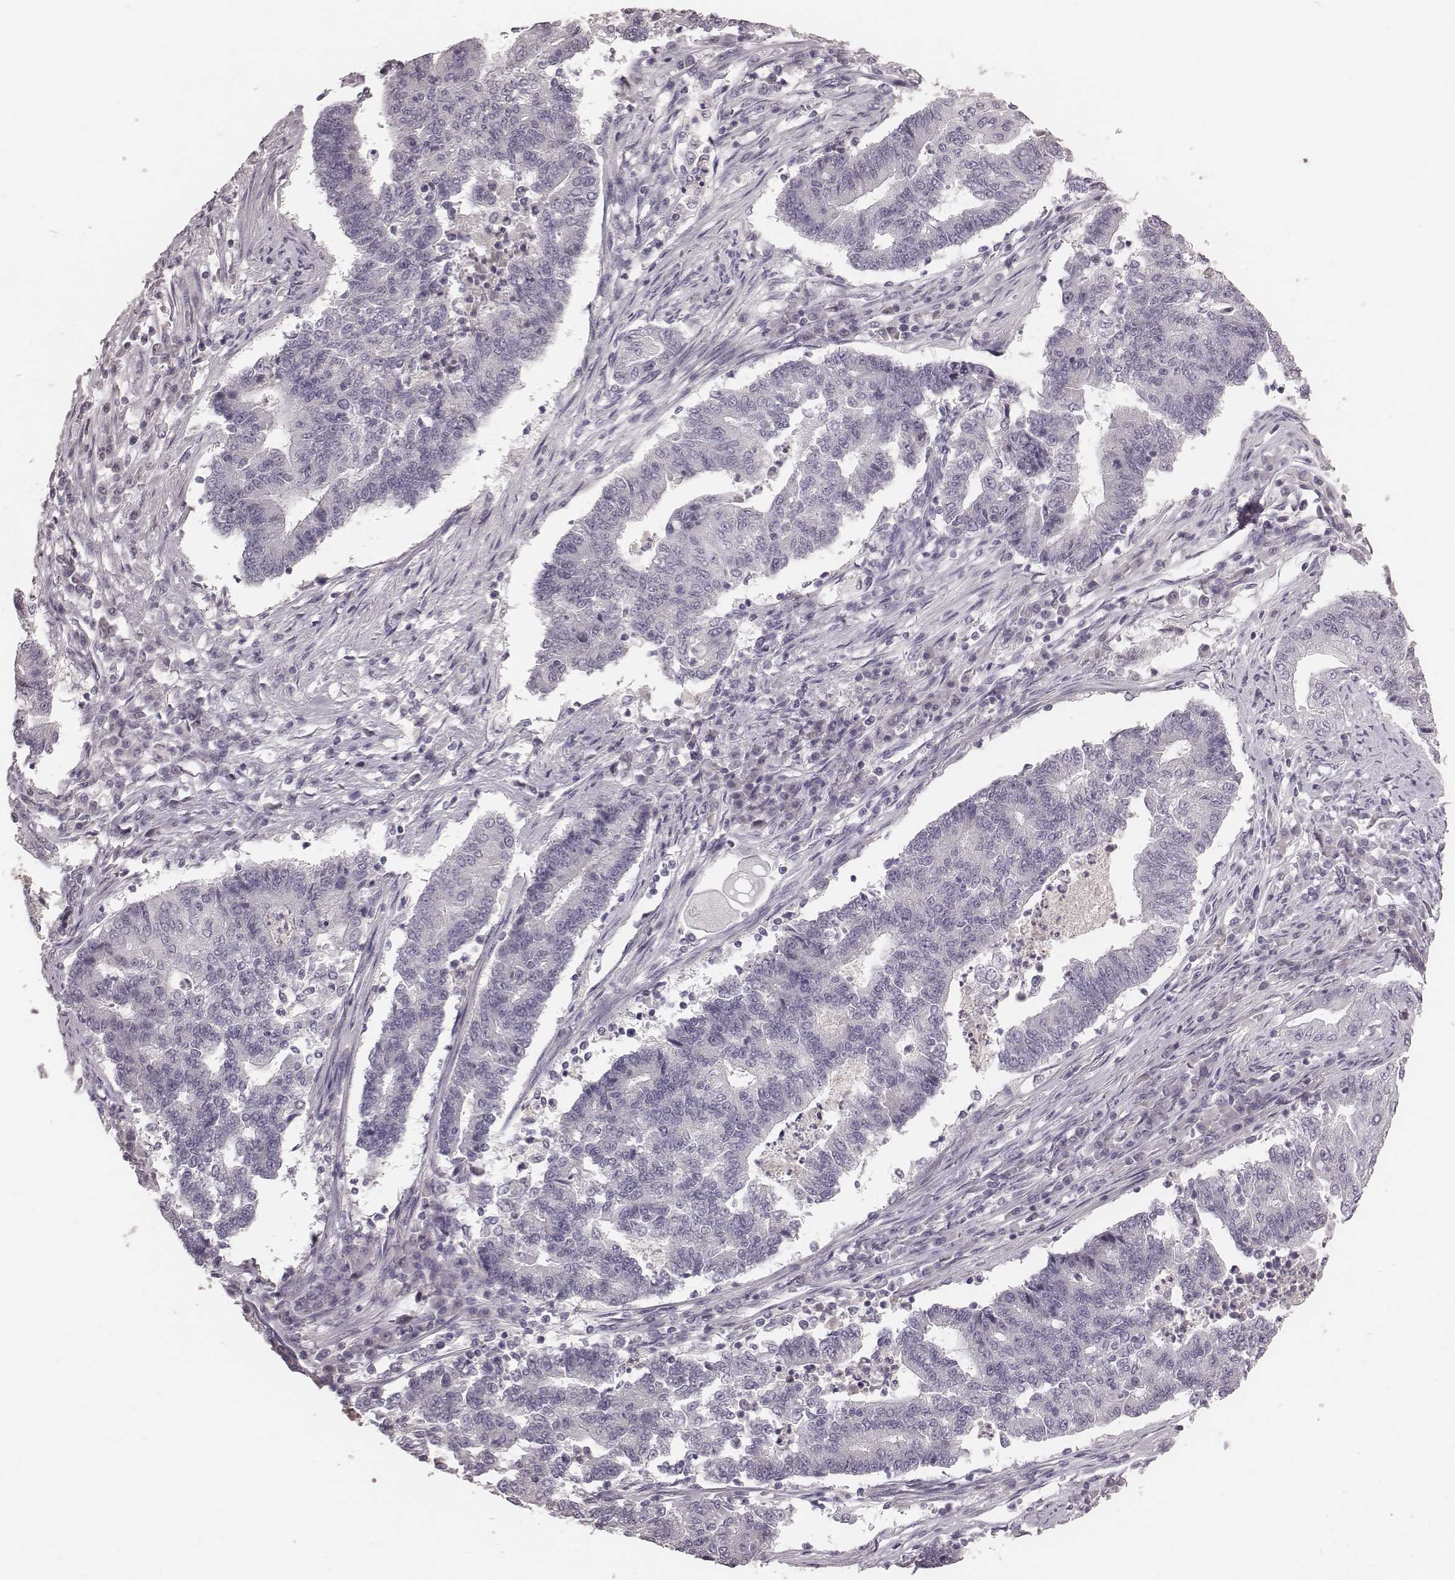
{"staining": {"intensity": "negative", "quantity": "none", "location": "none"}, "tissue": "endometrial cancer", "cell_type": "Tumor cells", "image_type": "cancer", "snomed": [{"axis": "morphology", "description": "Adenocarcinoma, NOS"}, {"axis": "topography", "description": "Uterus"}, {"axis": "topography", "description": "Endometrium"}], "caption": "Adenocarcinoma (endometrial) was stained to show a protein in brown. There is no significant positivity in tumor cells. (Brightfield microscopy of DAB immunohistochemistry at high magnification).", "gene": "CFTR", "patient": {"sex": "female", "age": 54}}